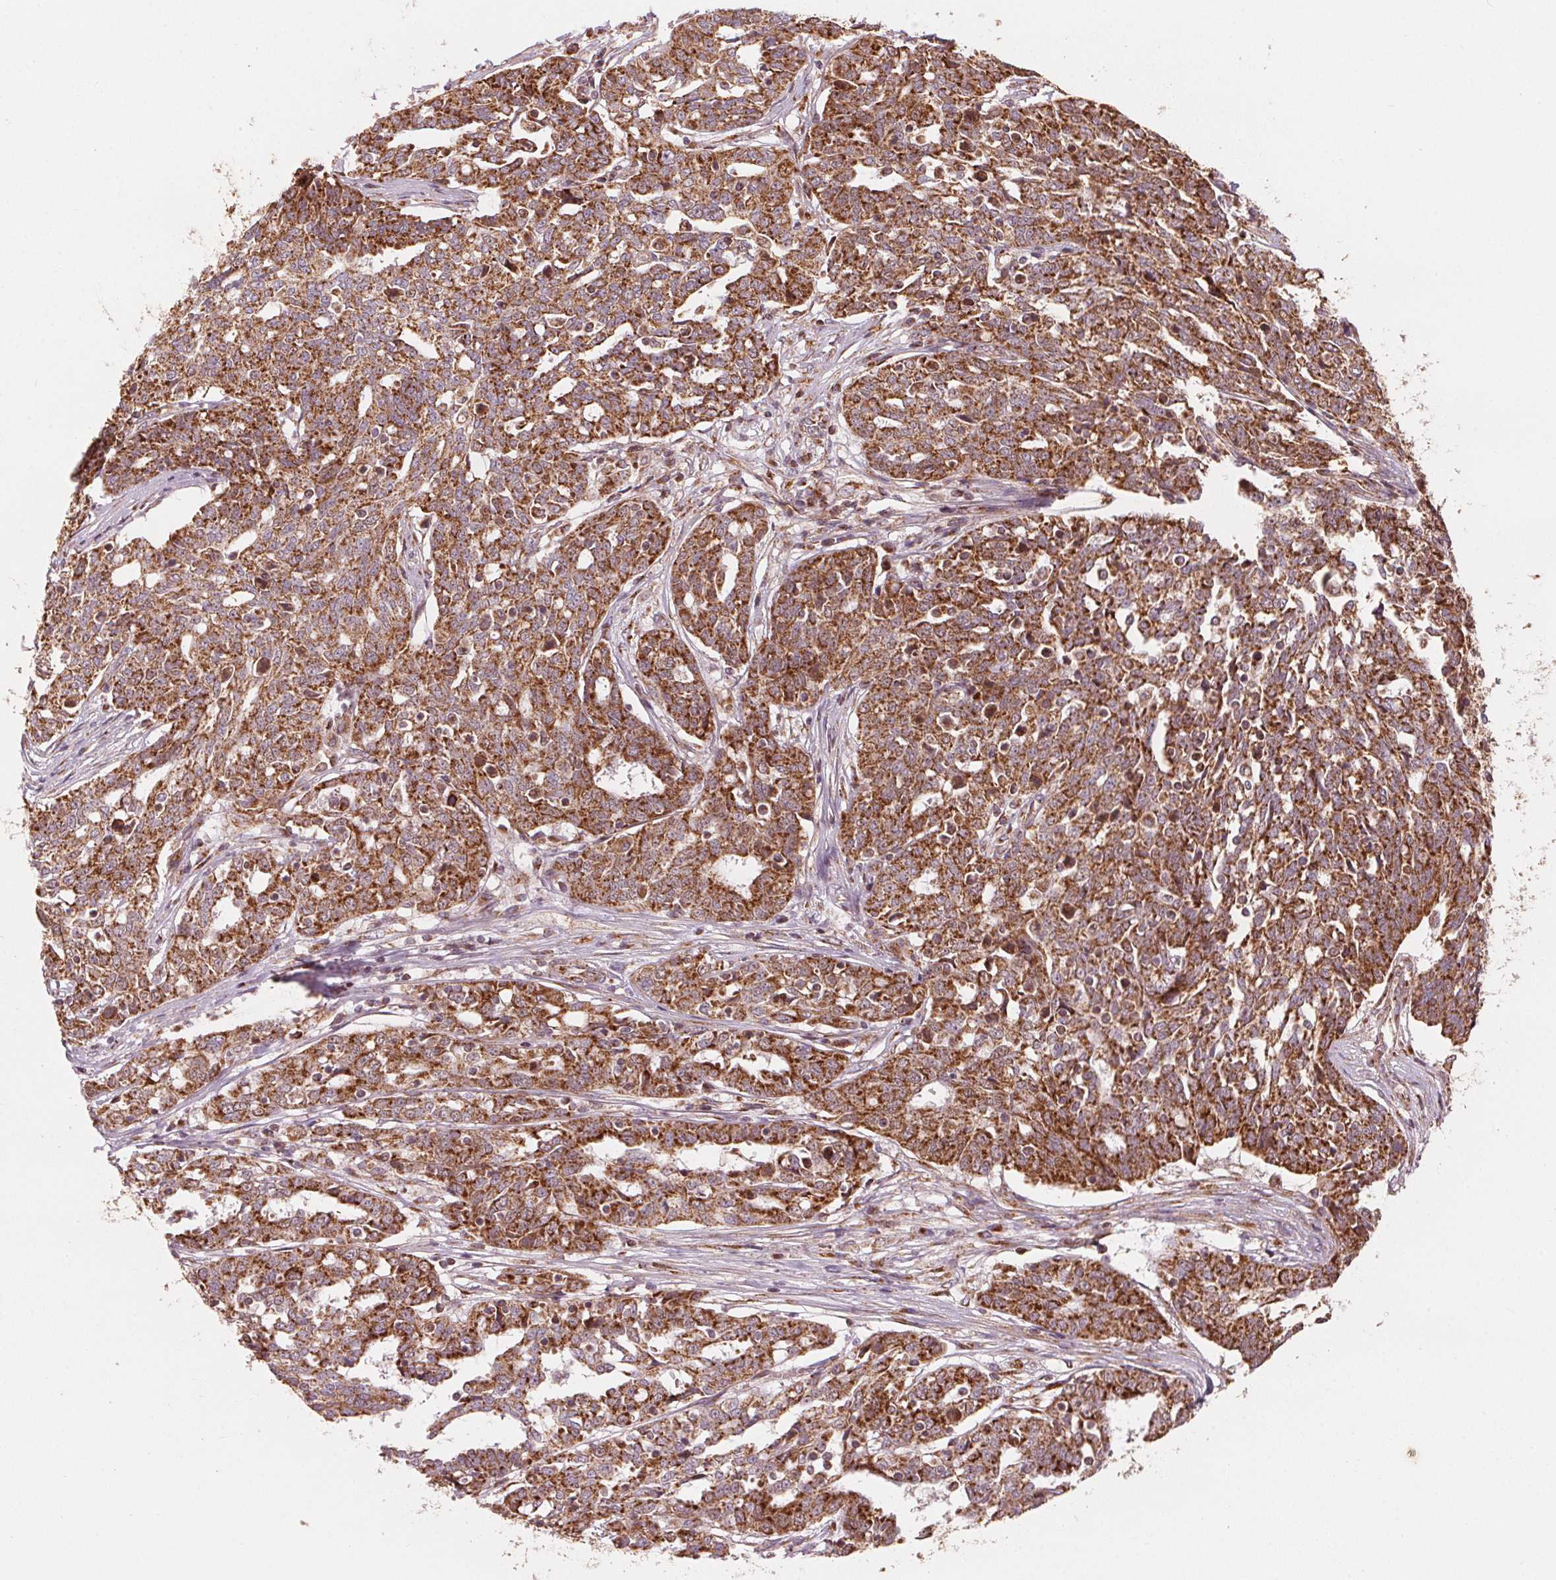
{"staining": {"intensity": "strong", "quantity": ">75%", "location": "cytoplasmic/membranous"}, "tissue": "ovarian cancer", "cell_type": "Tumor cells", "image_type": "cancer", "snomed": [{"axis": "morphology", "description": "Cystadenocarcinoma, serous, NOS"}, {"axis": "topography", "description": "Ovary"}], "caption": "Immunohistochemical staining of ovarian cancer demonstrates high levels of strong cytoplasmic/membranous staining in about >75% of tumor cells. (DAB IHC, brown staining for protein, blue staining for nuclei).", "gene": "TOMM70", "patient": {"sex": "female", "age": 67}}